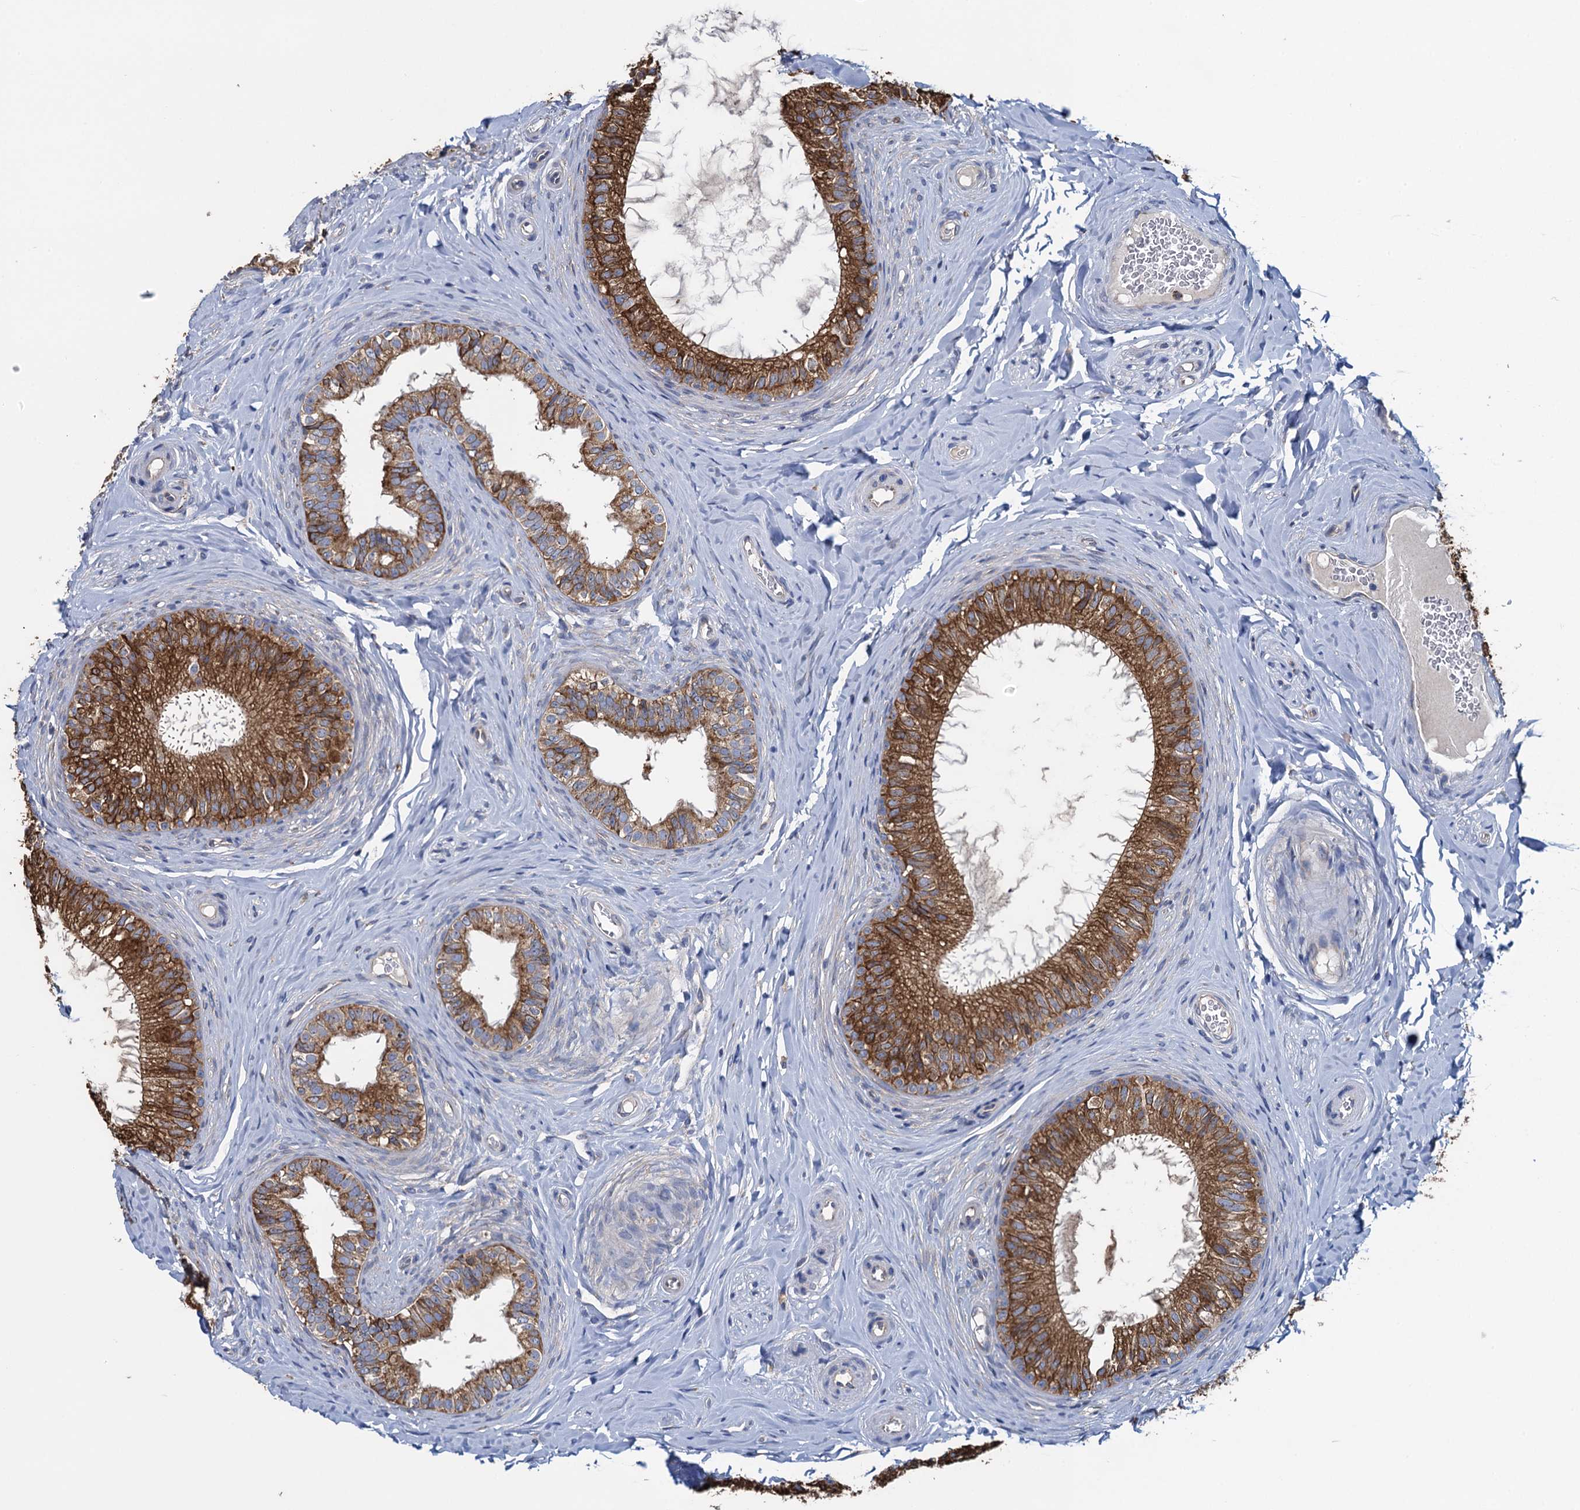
{"staining": {"intensity": "moderate", "quantity": ">75%", "location": "cytoplasmic/membranous"}, "tissue": "epididymis", "cell_type": "Glandular cells", "image_type": "normal", "snomed": [{"axis": "morphology", "description": "Normal tissue, NOS"}, {"axis": "topography", "description": "Epididymis"}], "caption": "Immunohistochemical staining of unremarkable epididymis reveals >75% levels of moderate cytoplasmic/membranous protein positivity in about >75% of glandular cells. The staining was performed using DAB, with brown indicating positive protein expression. Nuclei are stained blue with hematoxylin.", "gene": "ADCY9", "patient": {"sex": "male", "age": 34}}